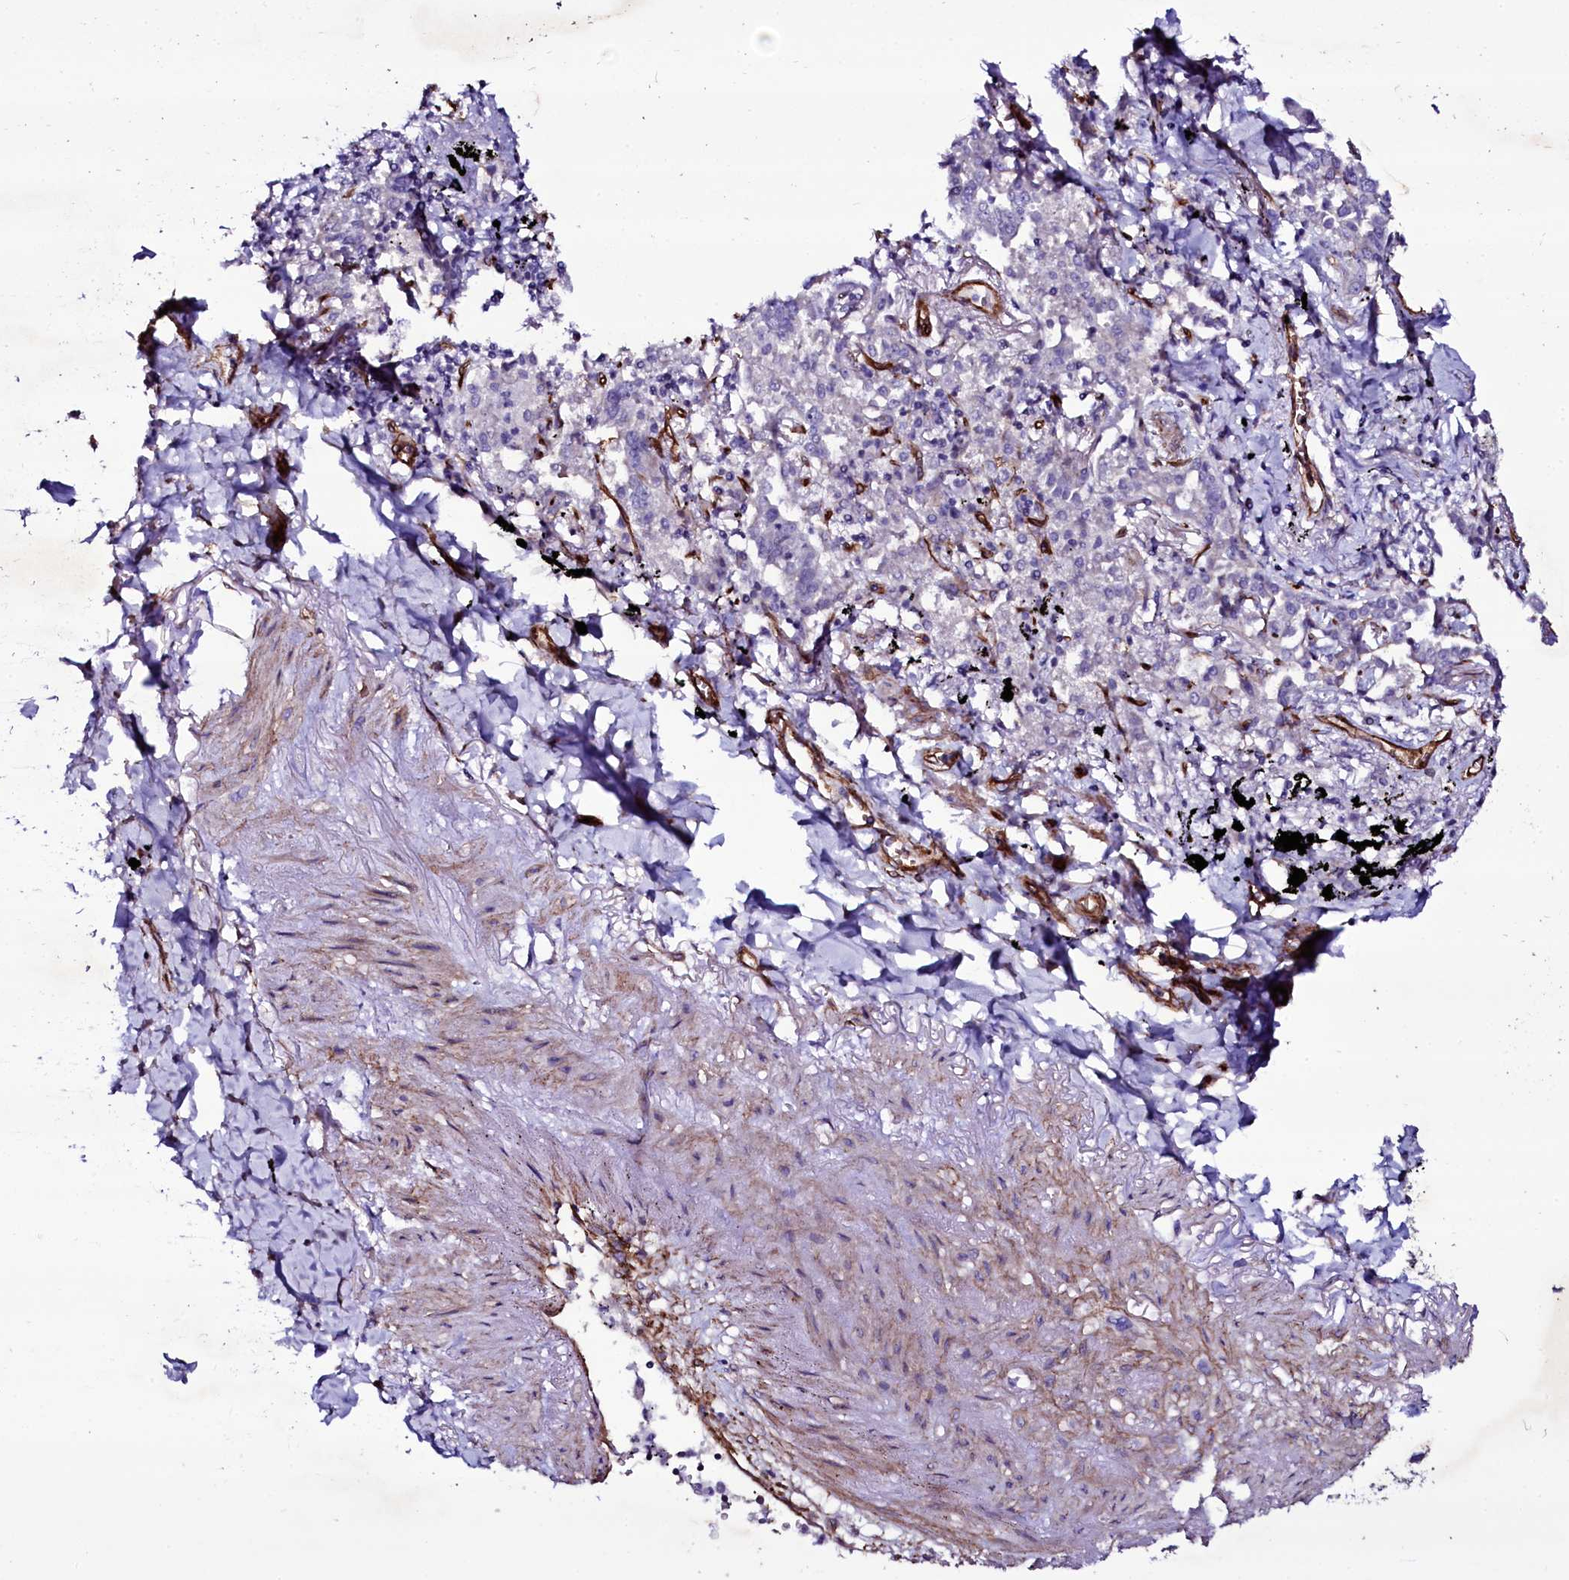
{"staining": {"intensity": "negative", "quantity": "none", "location": "none"}, "tissue": "lung cancer", "cell_type": "Tumor cells", "image_type": "cancer", "snomed": [{"axis": "morphology", "description": "Adenocarcinoma, NOS"}, {"axis": "topography", "description": "Lung"}], "caption": "Tumor cells show no significant protein staining in adenocarcinoma (lung).", "gene": "MEX3C", "patient": {"sex": "male", "age": 67}}